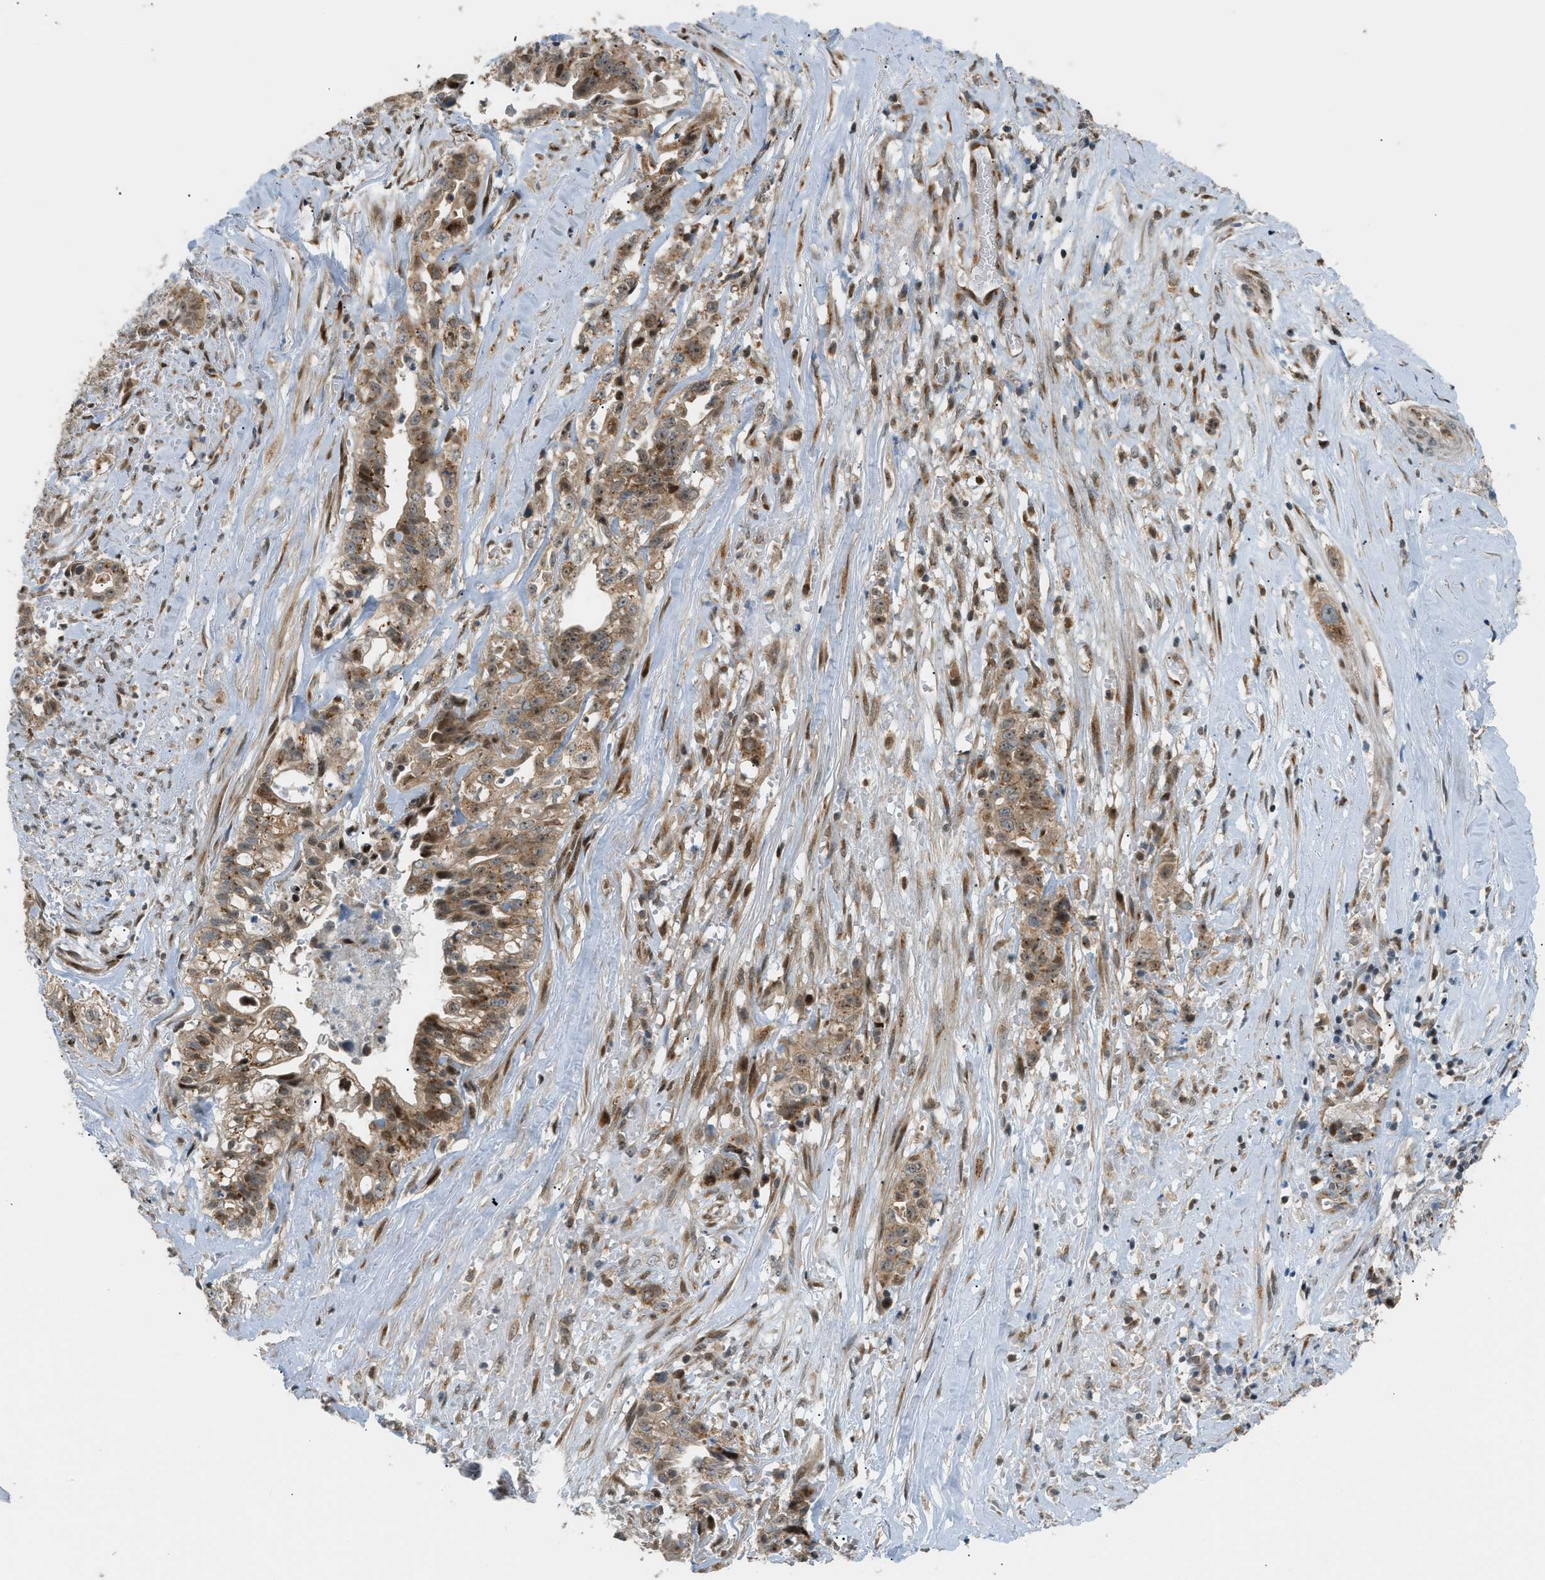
{"staining": {"intensity": "moderate", "quantity": ">75%", "location": "cytoplasmic/membranous,nuclear"}, "tissue": "liver cancer", "cell_type": "Tumor cells", "image_type": "cancer", "snomed": [{"axis": "morphology", "description": "Cholangiocarcinoma"}, {"axis": "topography", "description": "Liver"}], "caption": "DAB immunohistochemical staining of liver cholangiocarcinoma demonstrates moderate cytoplasmic/membranous and nuclear protein expression in about >75% of tumor cells. The protein of interest is stained brown, and the nuclei are stained in blue (DAB IHC with brightfield microscopy, high magnification).", "gene": "CCDC186", "patient": {"sex": "female", "age": 70}}